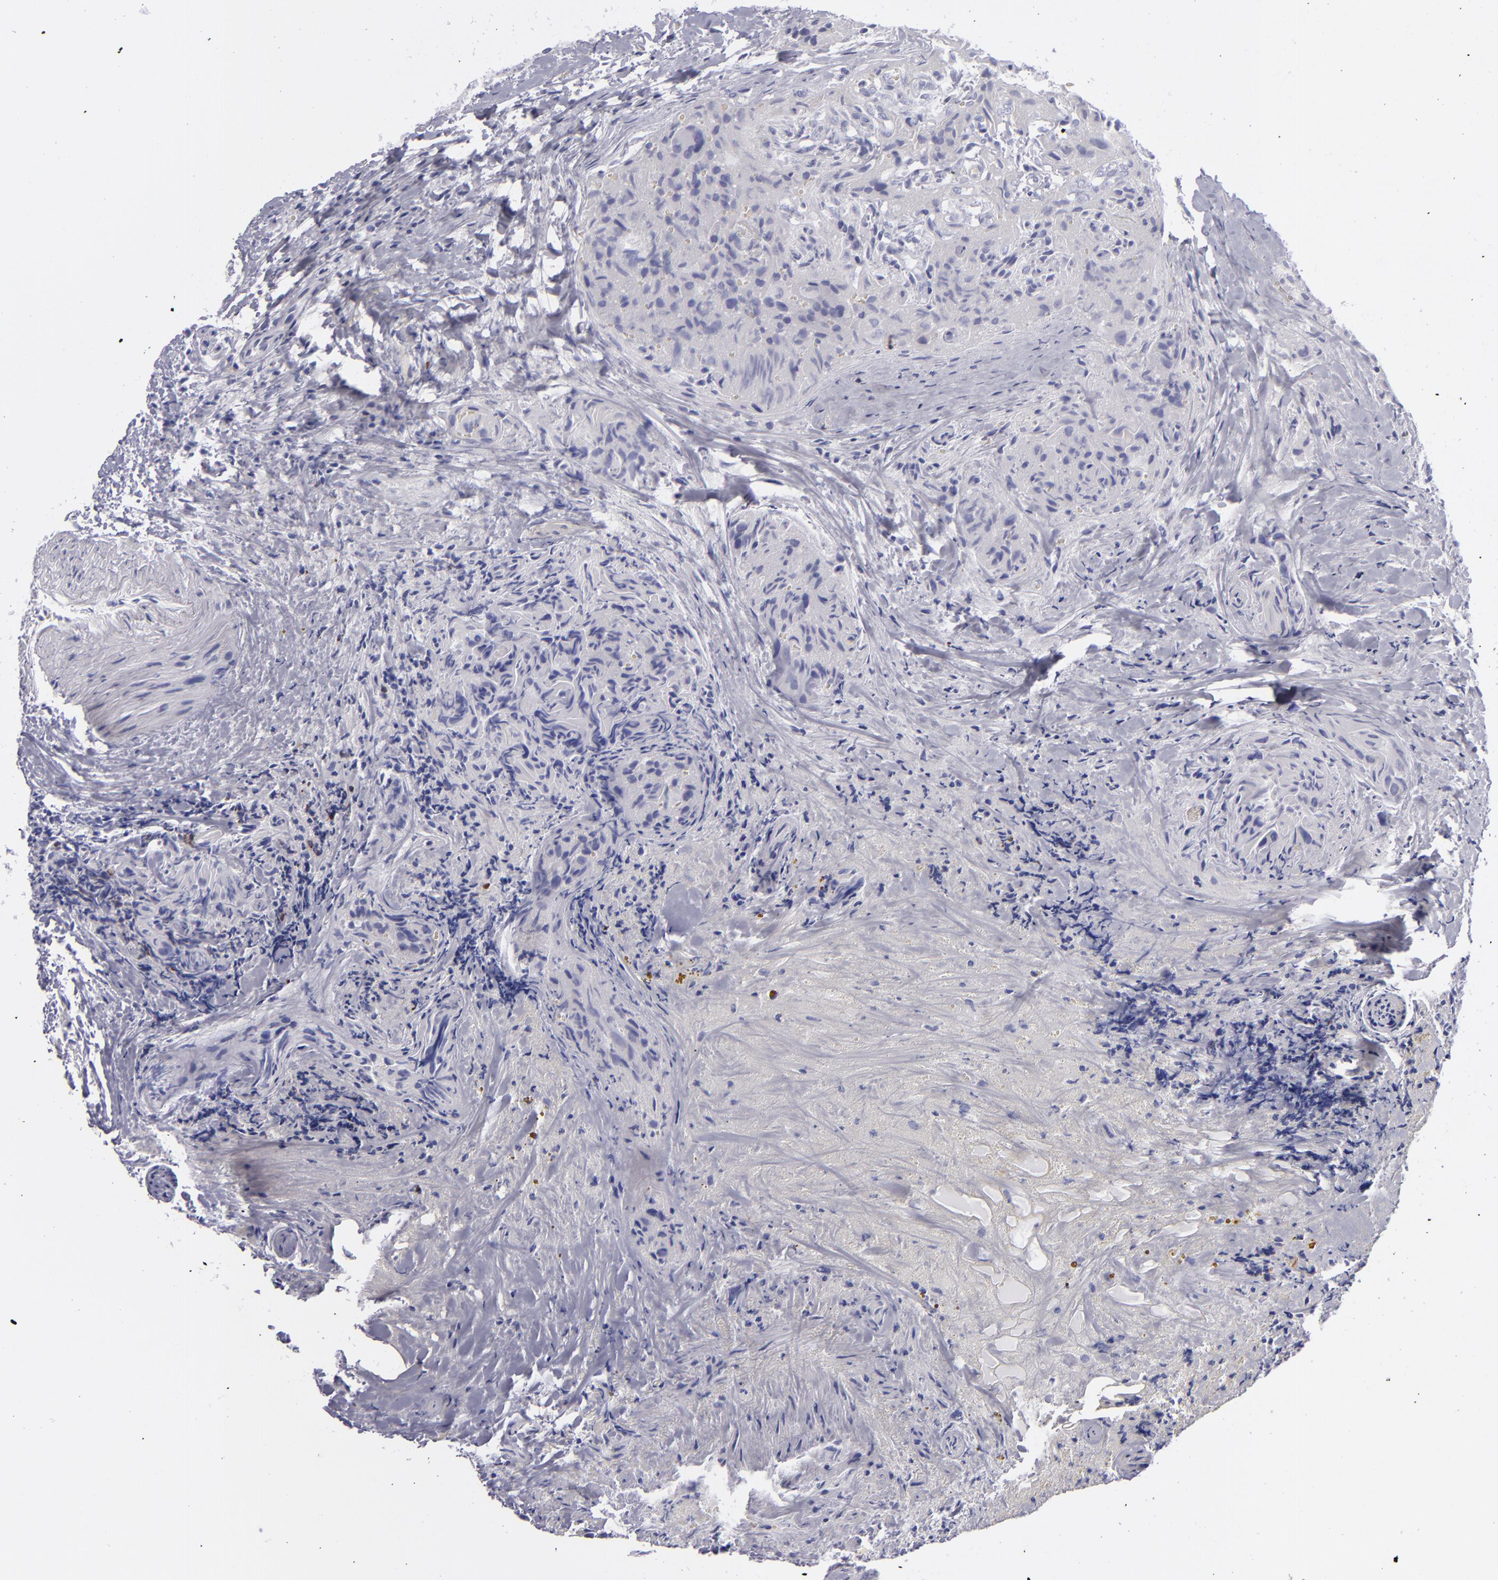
{"staining": {"intensity": "negative", "quantity": "none", "location": "none"}, "tissue": "thyroid cancer", "cell_type": "Tumor cells", "image_type": "cancer", "snomed": [{"axis": "morphology", "description": "Papillary adenocarcinoma, NOS"}, {"axis": "topography", "description": "Thyroid gland"}], "caption": "High power microscopy image of an immunohistochemistry histopathology image of papillary adenocarcinoma (thyroid), revealing no significant staining in tumor cells.", "gene": "CD22", "patient": {"sex": "female", "age": 71}}